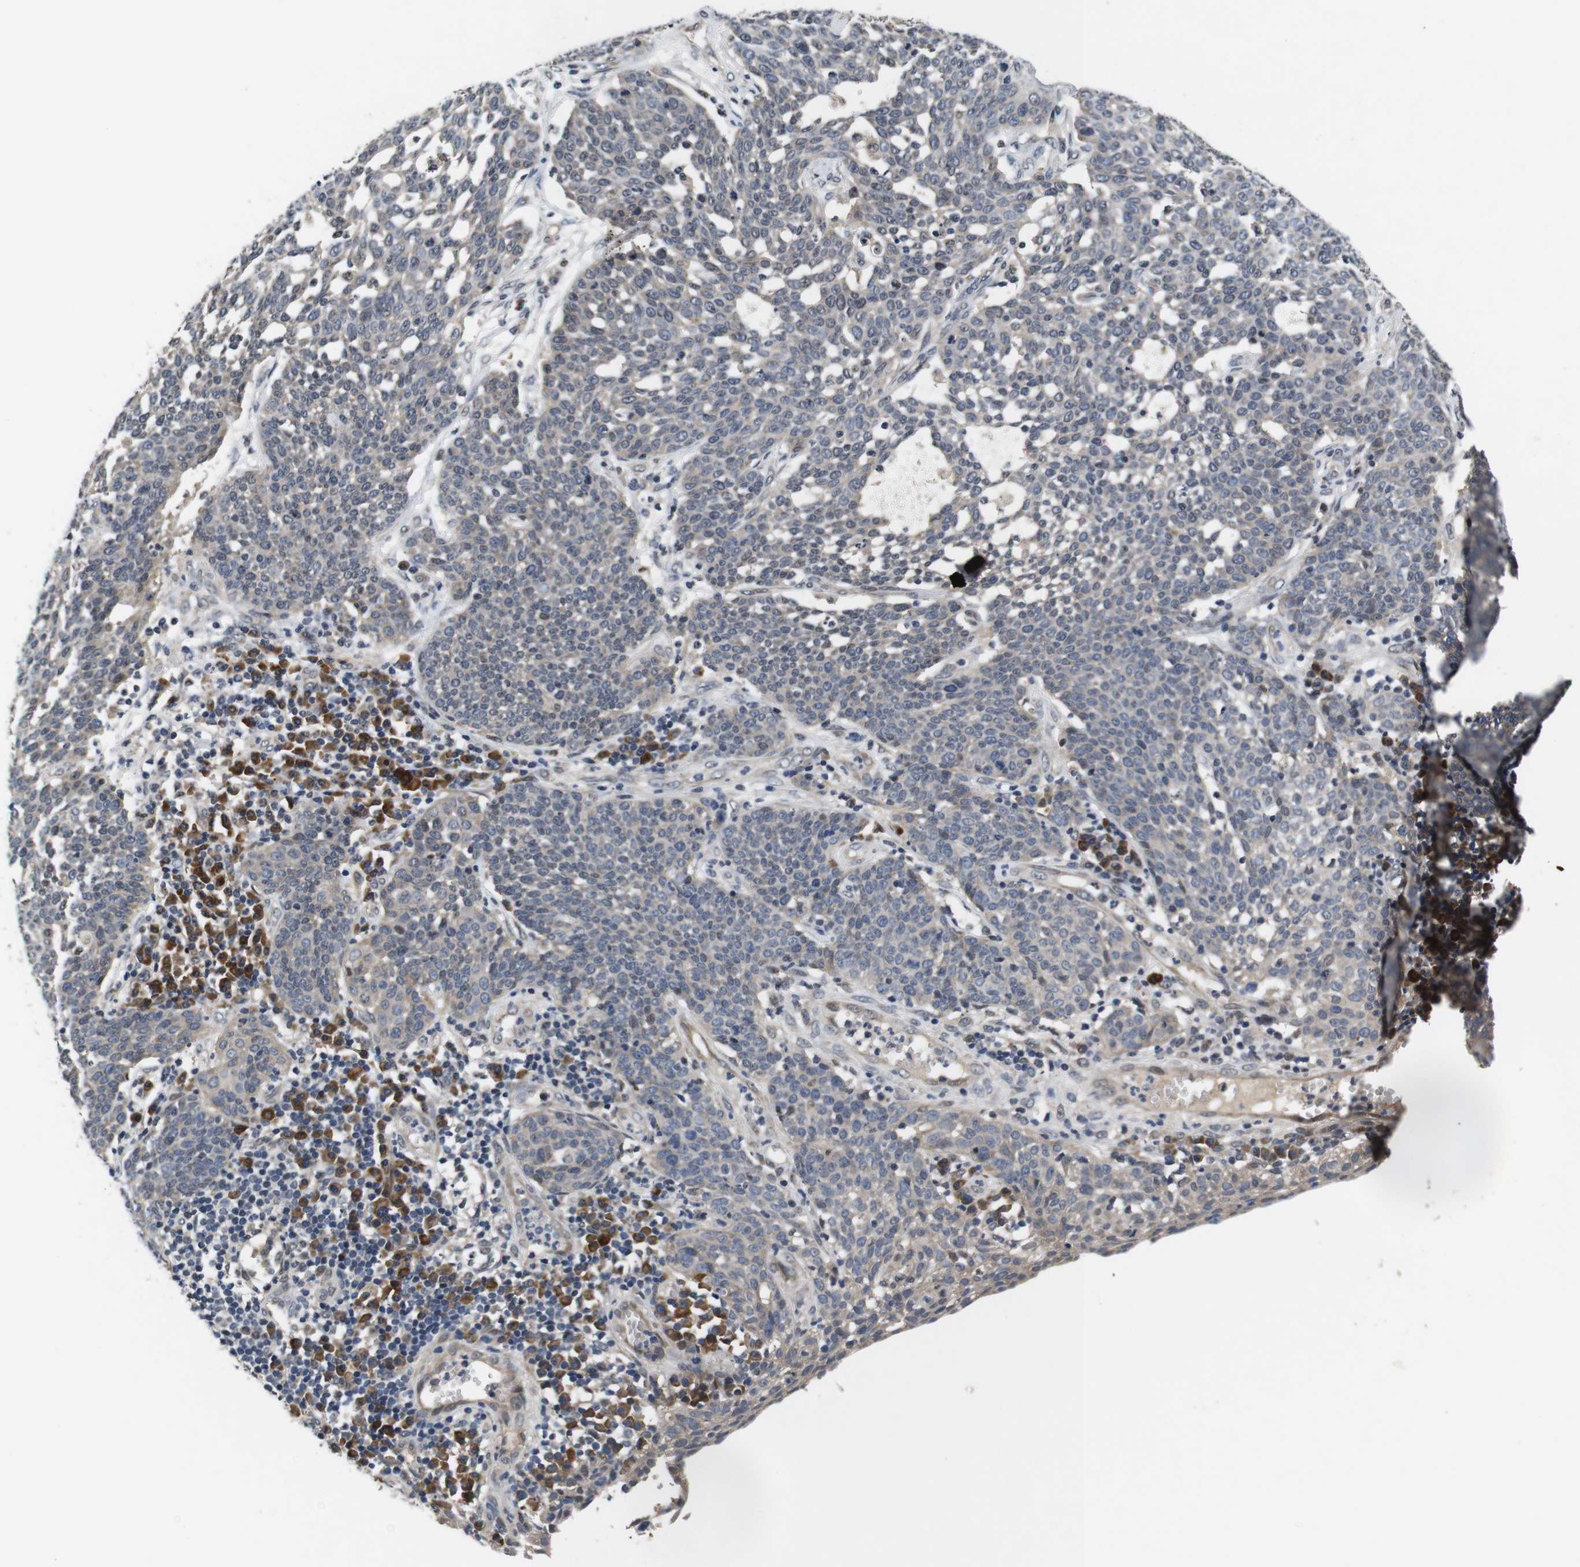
{"staining": {"intensity": "negative", "quantity": "none", "location": "none"}, "tissue": "cervical cancer", "cell_type": "Tumor cells", "image_type": "cancer", "snomed": [{"axis": "morphology", "description": "Squamous cell carcinoma, NOS"}, {"axis": "topography", "description": "Cervix"}], "caption": "Immunohistochemical staining of human squamous cell carcinoma (cervical) exhibits no significant positivity in tumor cells.", "gene": "ZBTB46", "patient": {"sex": "female", "age": 34}}